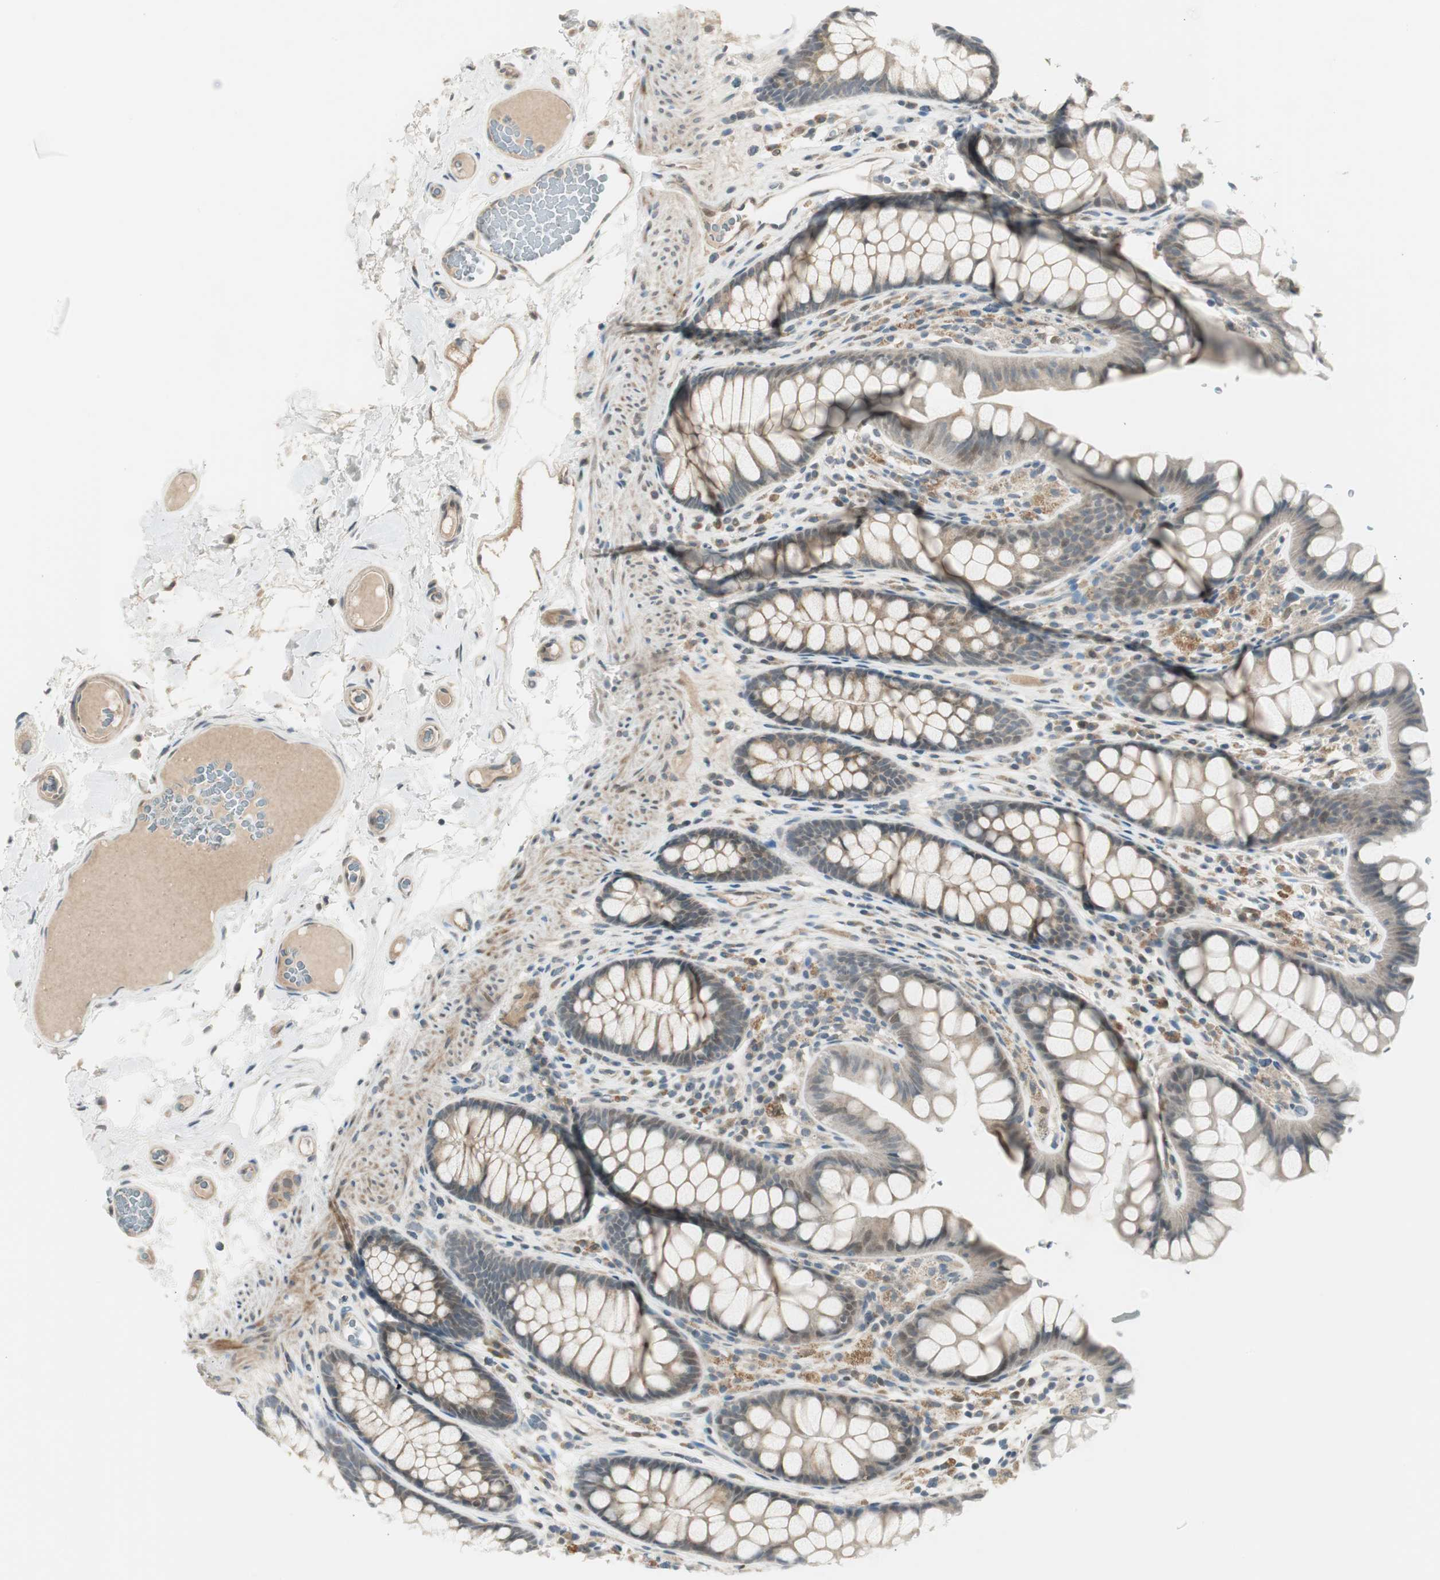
{"staining": {"intensity": "moderate", "quantity": ">75%", "location": "cytoplasmic/membranous"}, "tissue": "colon", "cell_type": "Endothelial cells", "image_type": "normal", "snomed": [{"axis": "morphology", "description": "Normal tissue, NOS"}, {"axis": "topography", "description": "Colon"}], "caption": "The immunohistochemical stain highlights moderate cytoplasmic/membranous expression in endothelial cells of benign colon. The protein of interest is stained brown, and the nuclei are stained in blue (DAB IHC with brightfield microscopy, high magnification).", "gene": "PCDHB15", "patient": {"sex": "female", "age": 55}}